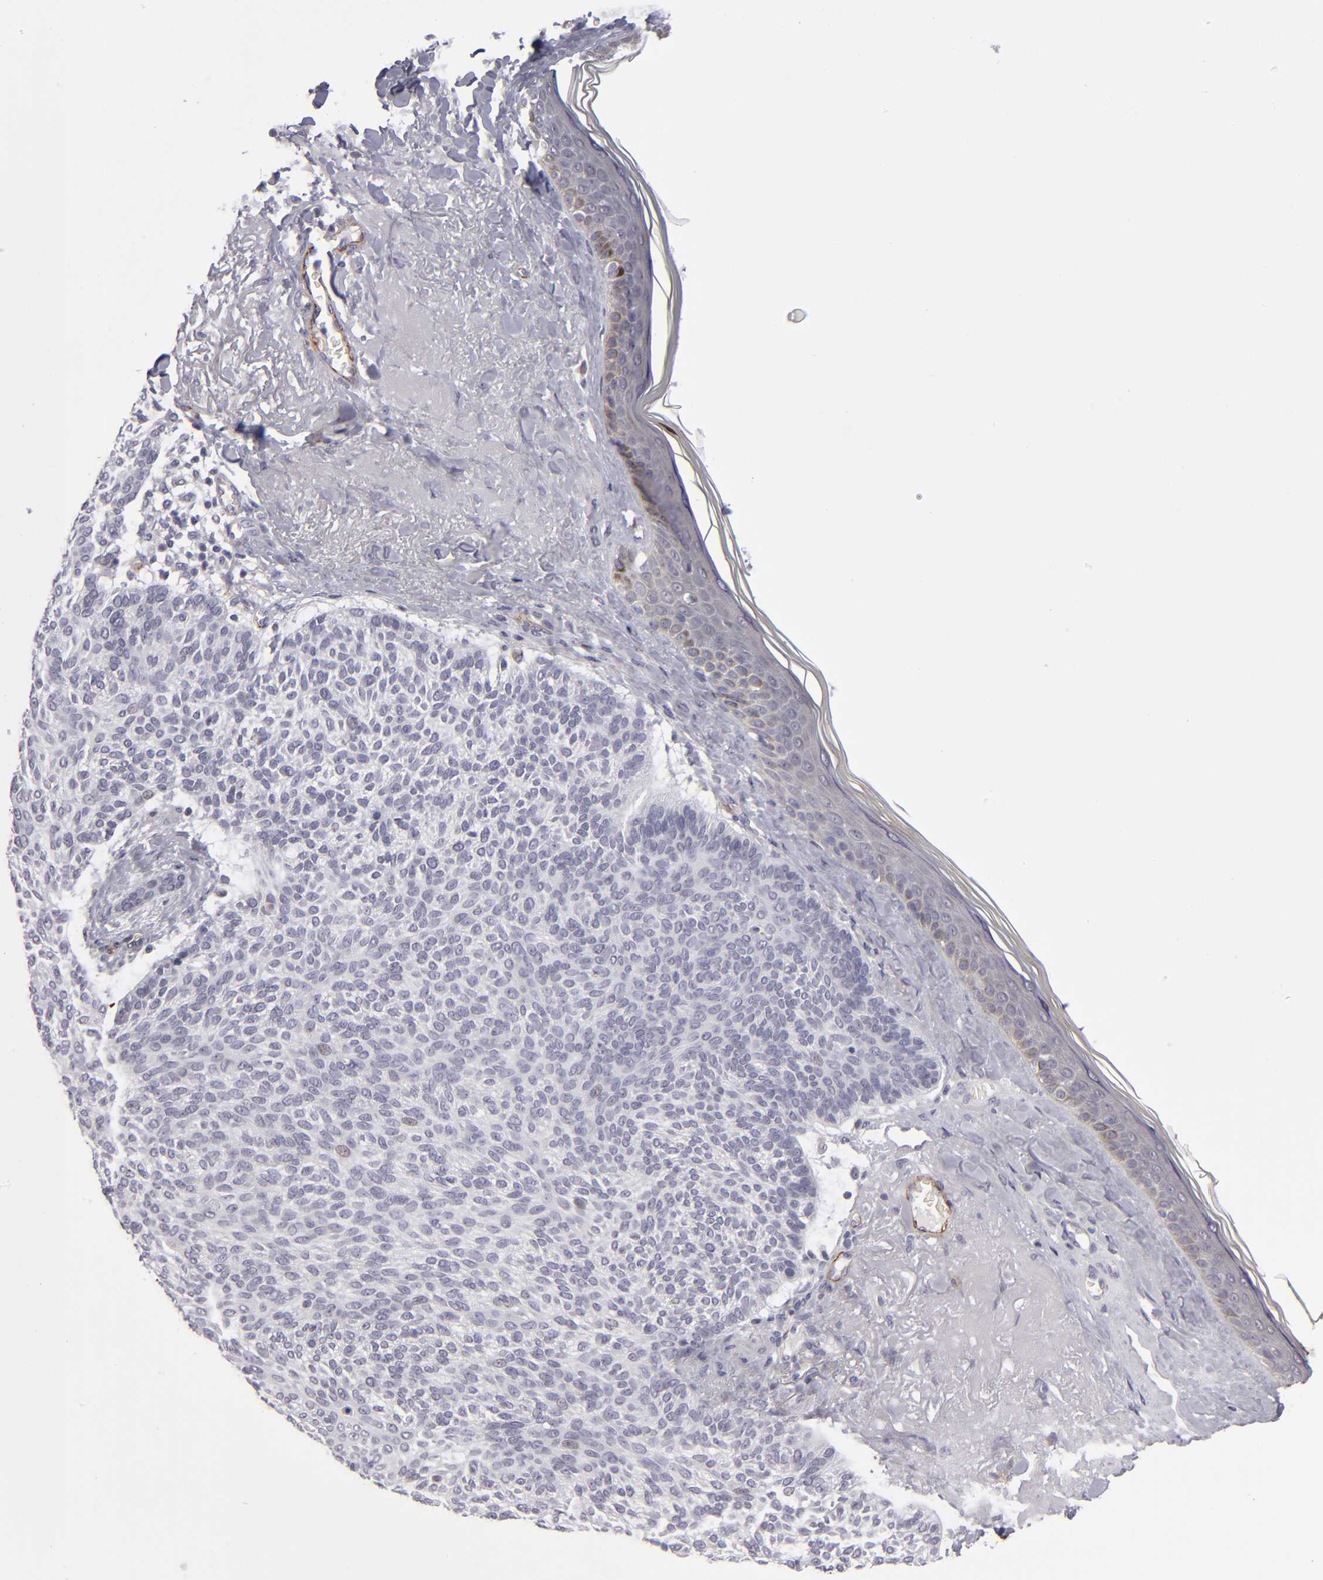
{"staining": {"intensity": "negative", "quantity": "none", "location": "none"}, "tissue": "skin cancer", "cell_type": "Tumor cells", "image_type": "cancer", "snomed": [{"axis": "morphology", "description": "Normal tissue, NOS"}, {"axis": "morphology", "description": "Basal cell carcinoma"}, {"axis": "topography", "description": "Skin"}], "caption": "The immunohistochemistry micrograph has no significant positivity in tumor cells of skin cancer tissue. (Brightfield microscopy of DAB (3,3'-diaminobenzidine) immunohistochemistry (IHC) at high magnification).", "gene": "ZNF175", "patient": {"sex": "female", "age": 70}}